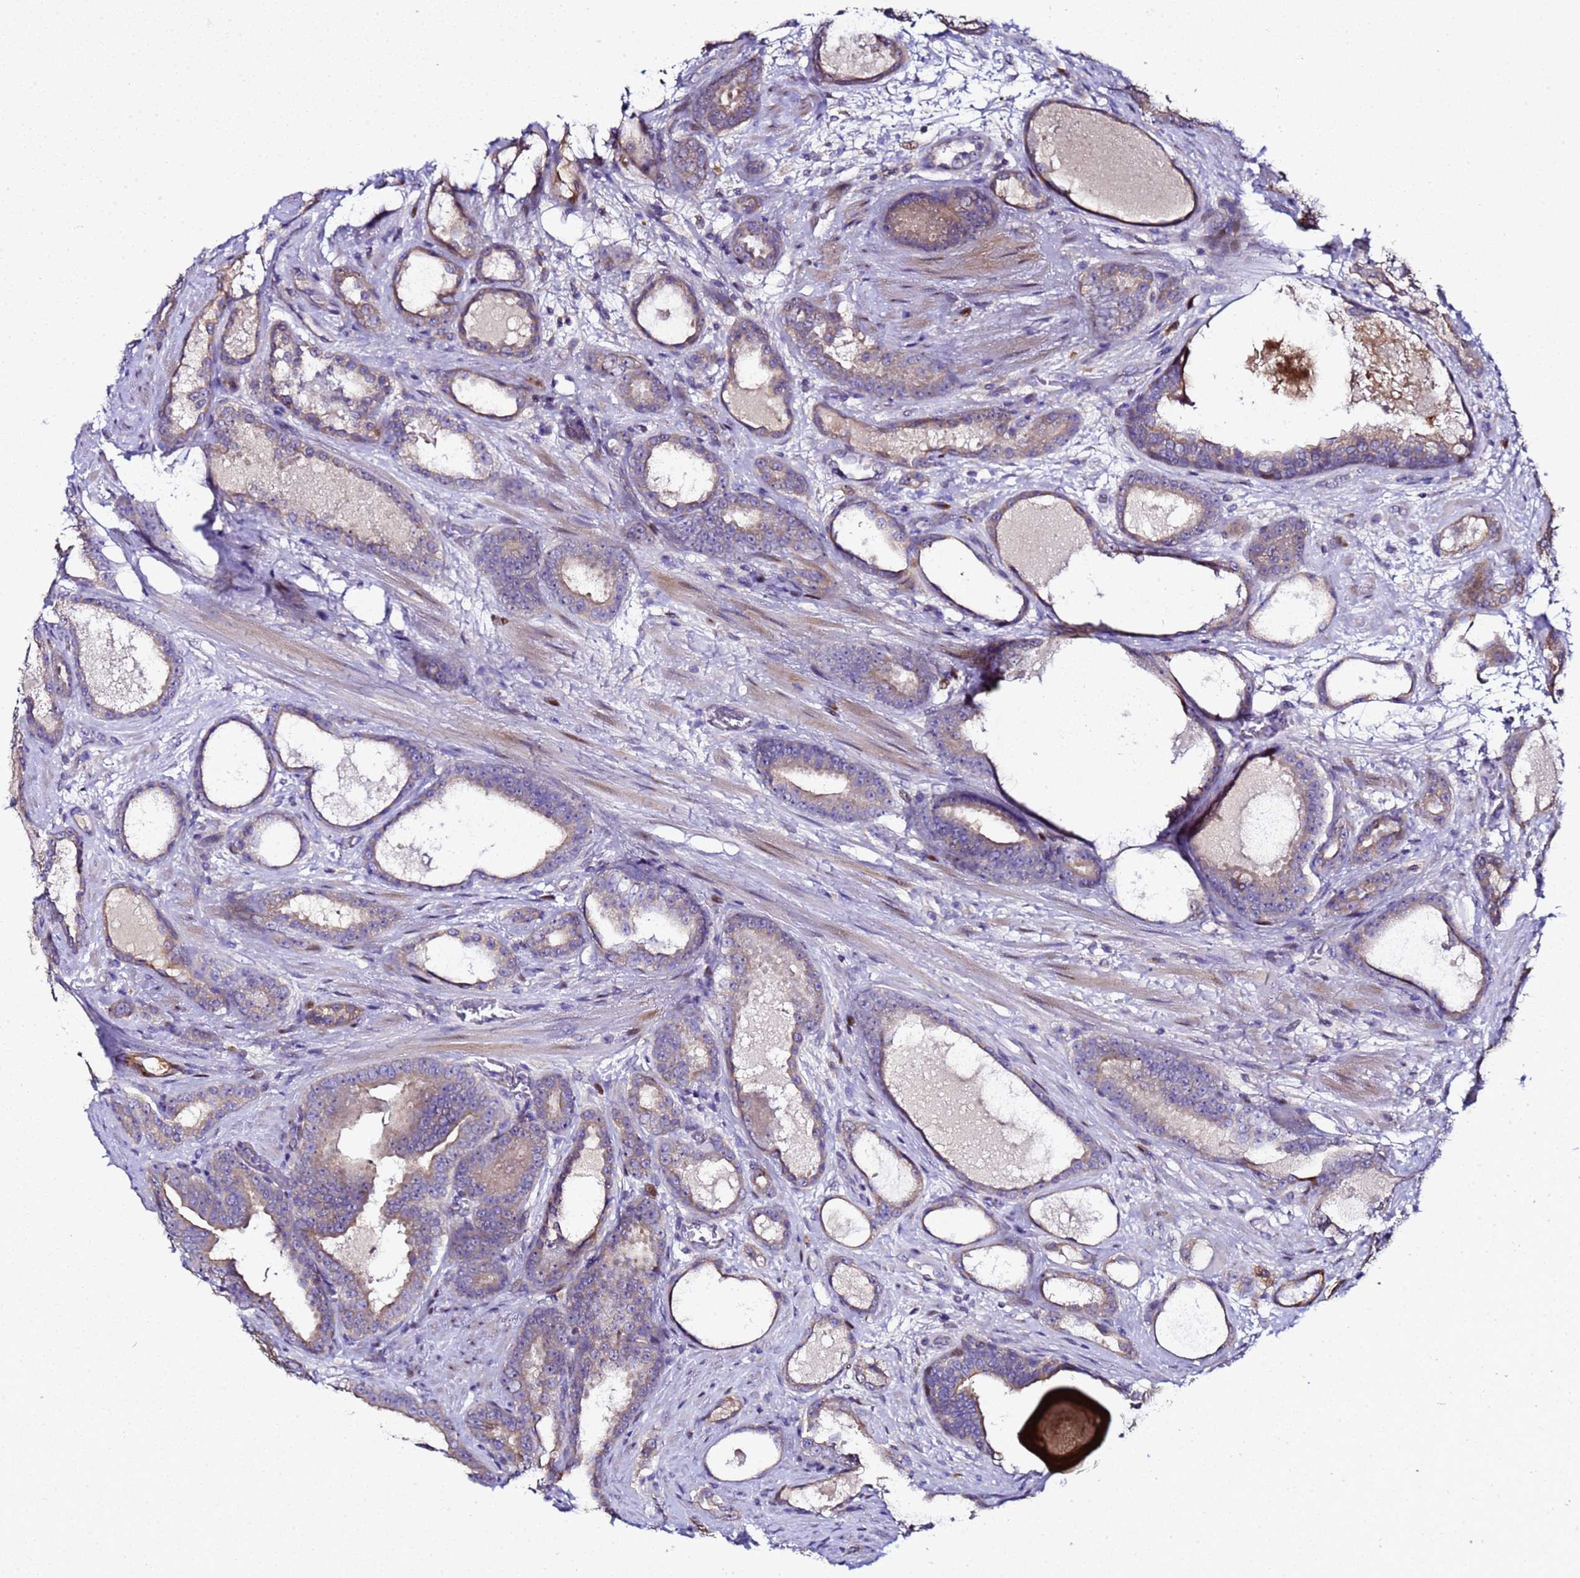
{"staining": {"intensity": "moderate", "quantity": ">75%", "location": "cytoplasmic/membranous"}, "tissue": "prostate cancer", "cell_type": "Tumor cells", "image_type": "cancer", "snomed": [{"axis": "morphology", "description": "Adenocarcinoma, High grade"}, {"axis": "topography", "description": "Prostate"}], "caption": "IHC (DAB (3,3'-diaminobenzidine)) staining of prostate high-grade adenocarcinoma reveals moderate cytoplasmic/membranous protein positivity in approximately >75% of tumor cells.", "gene": "ALG3", "patient": {"sex": "male", "age": 60}}